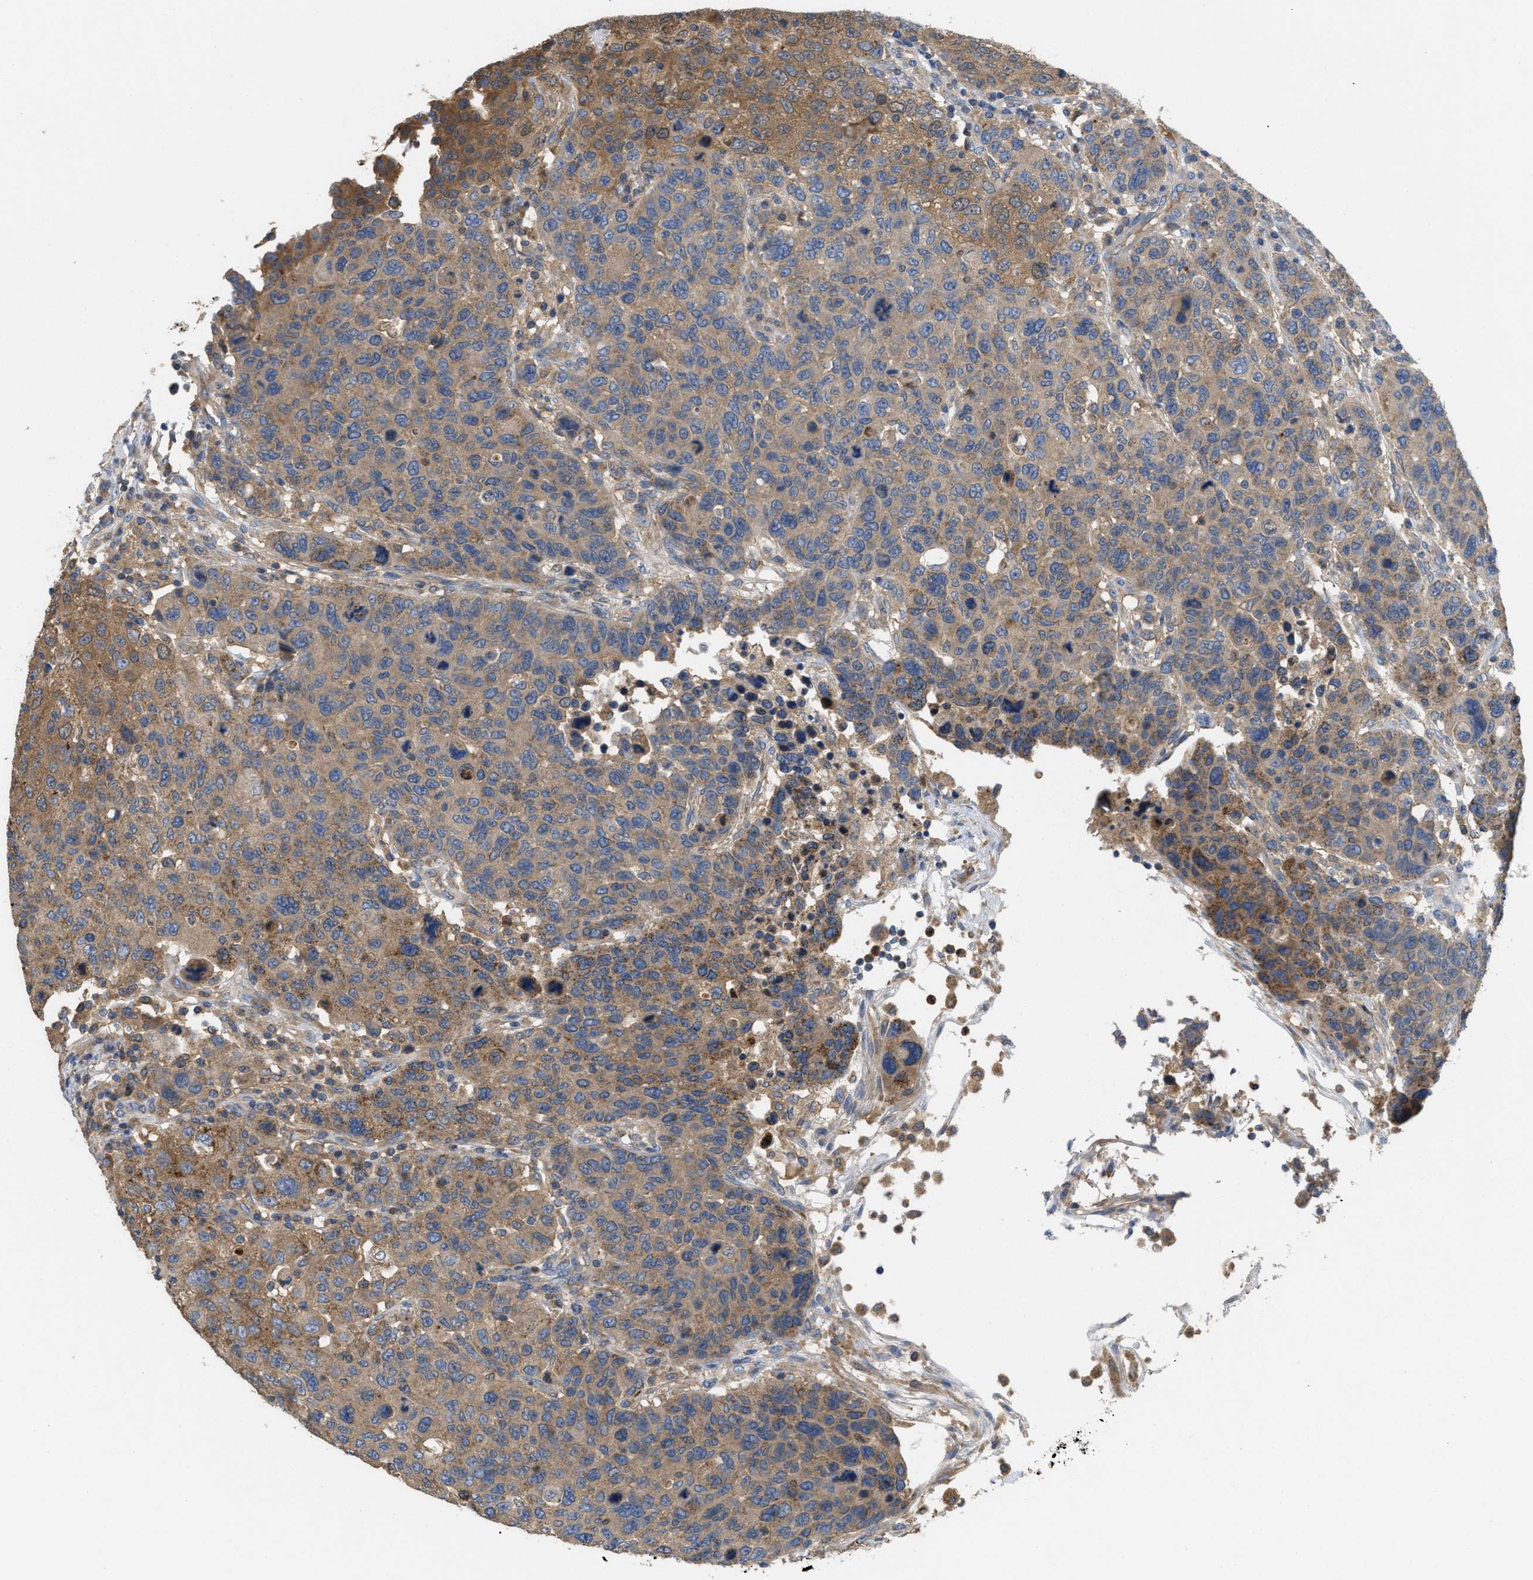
{"staining": {"intensity": "moderate", "quantity": ">75%", "location": "cytoplasmic/membranous"}, "tissue": "breast cancer", "cell_type": "Tumor cells", "image_type": "cancer", "snomed": [{"axis": "morphology", "description": "Duct carcinoma"}, {"axis": "topography", "description": "Breast"}], "caption": "Approximately >75% of tumor cells in human intraductal carcinoma (breast) display moderate cytoplasmic/membranous protein expression as visualized by brown immunohistochemical staining.", "gene": "RNF216", "patient": {"sex": "female", "age": 37}}